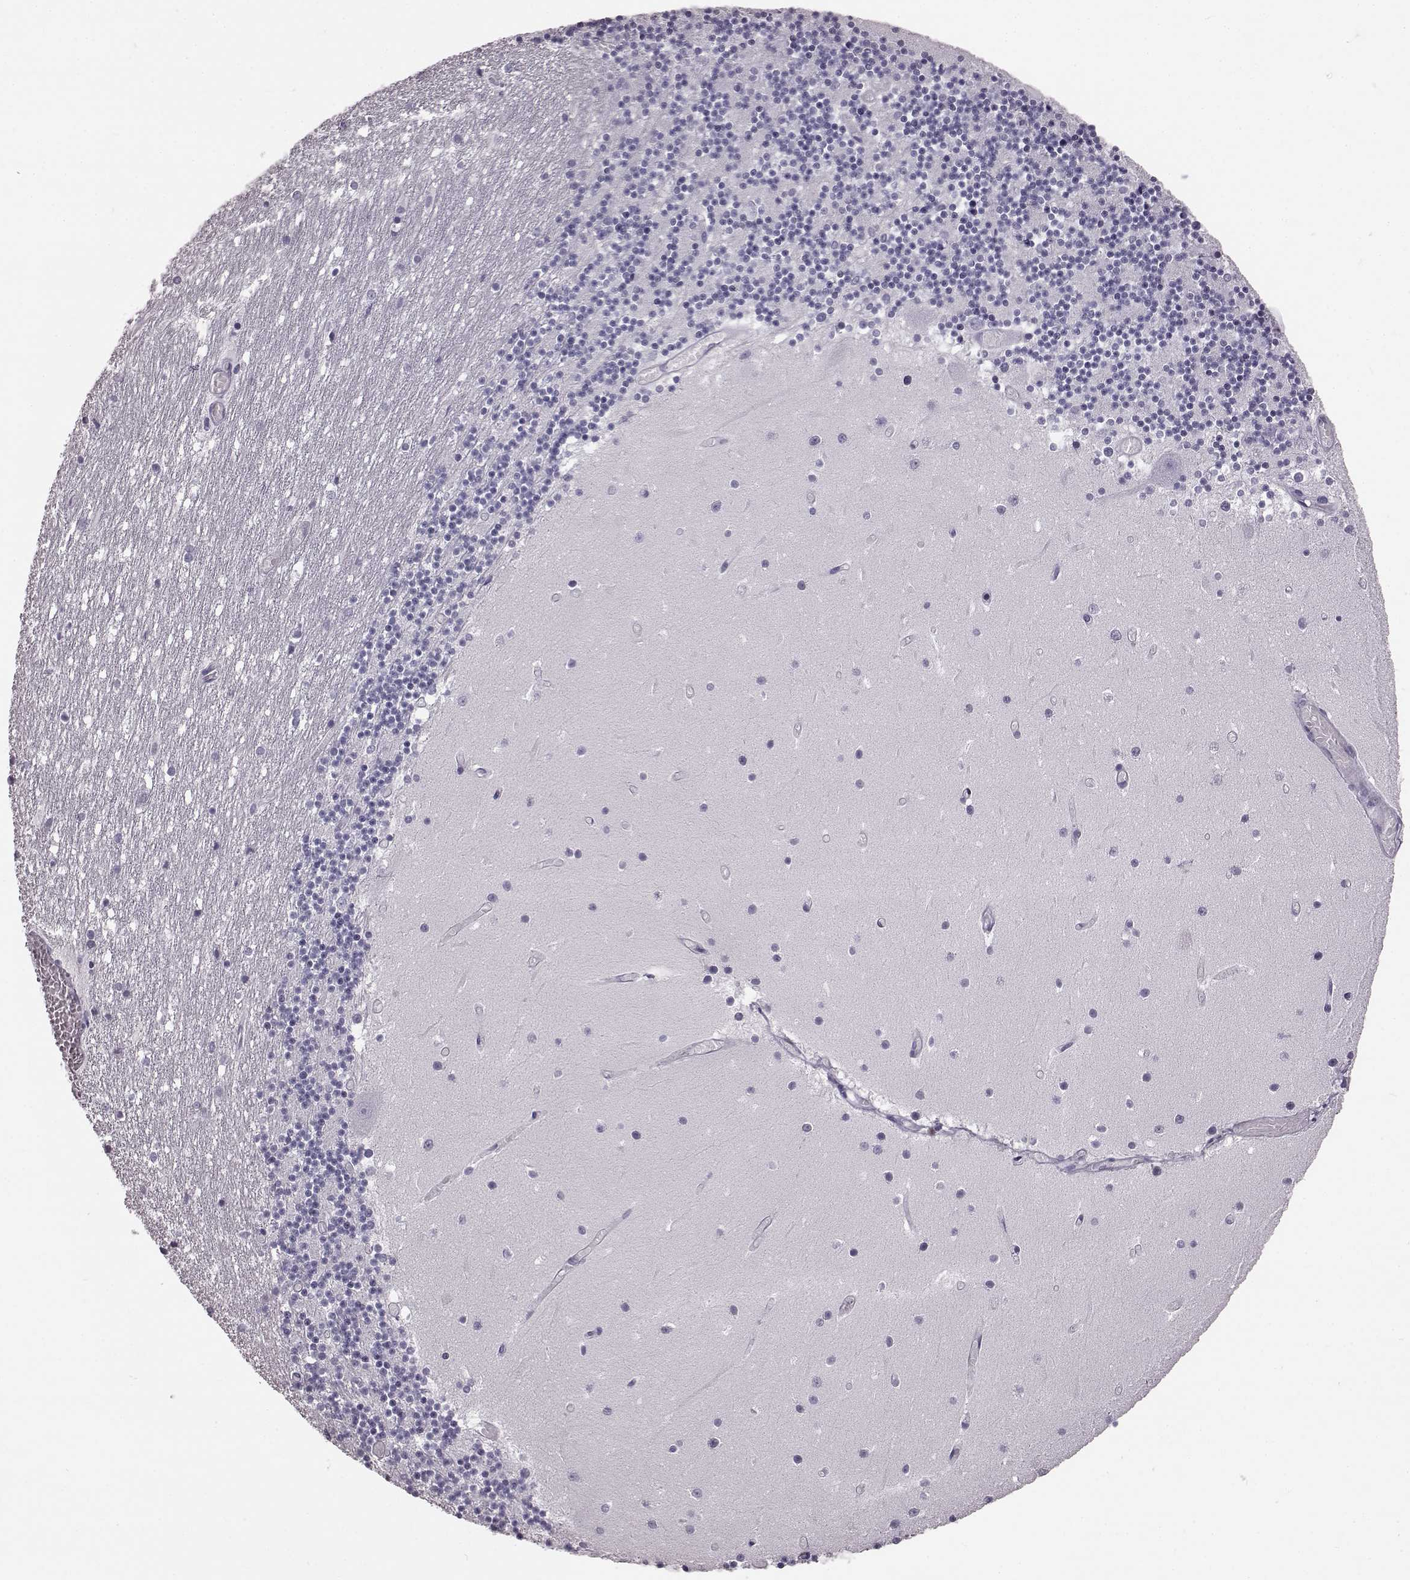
{"staining": {"intensity": "negative", "quantity": "none", "location": "none"}, "tissue": "cerebellum", "cell_type": "Cells in granular layer", "image_type": "normal", "snomed": [{"axis": "morphology", "description": "Normal tissue, NOS"}, {"axis": "topography", "description": "Cerebellum"}], "caption": "Immunohistochemistry histopathology image of benign cerebellum: cerebellum stained with DAB (3,3'-diaminobenzidine) demonstrates no significant protein expression in cells in granular layer. Brightfield microscopy of IHC stained with DAB (3,3'-diaminobenzidine) (brown) and hematoxylin (blue), captured at high magnification.", "gene": "FUT4", "patient": {"sex": "female", "age": 28}}